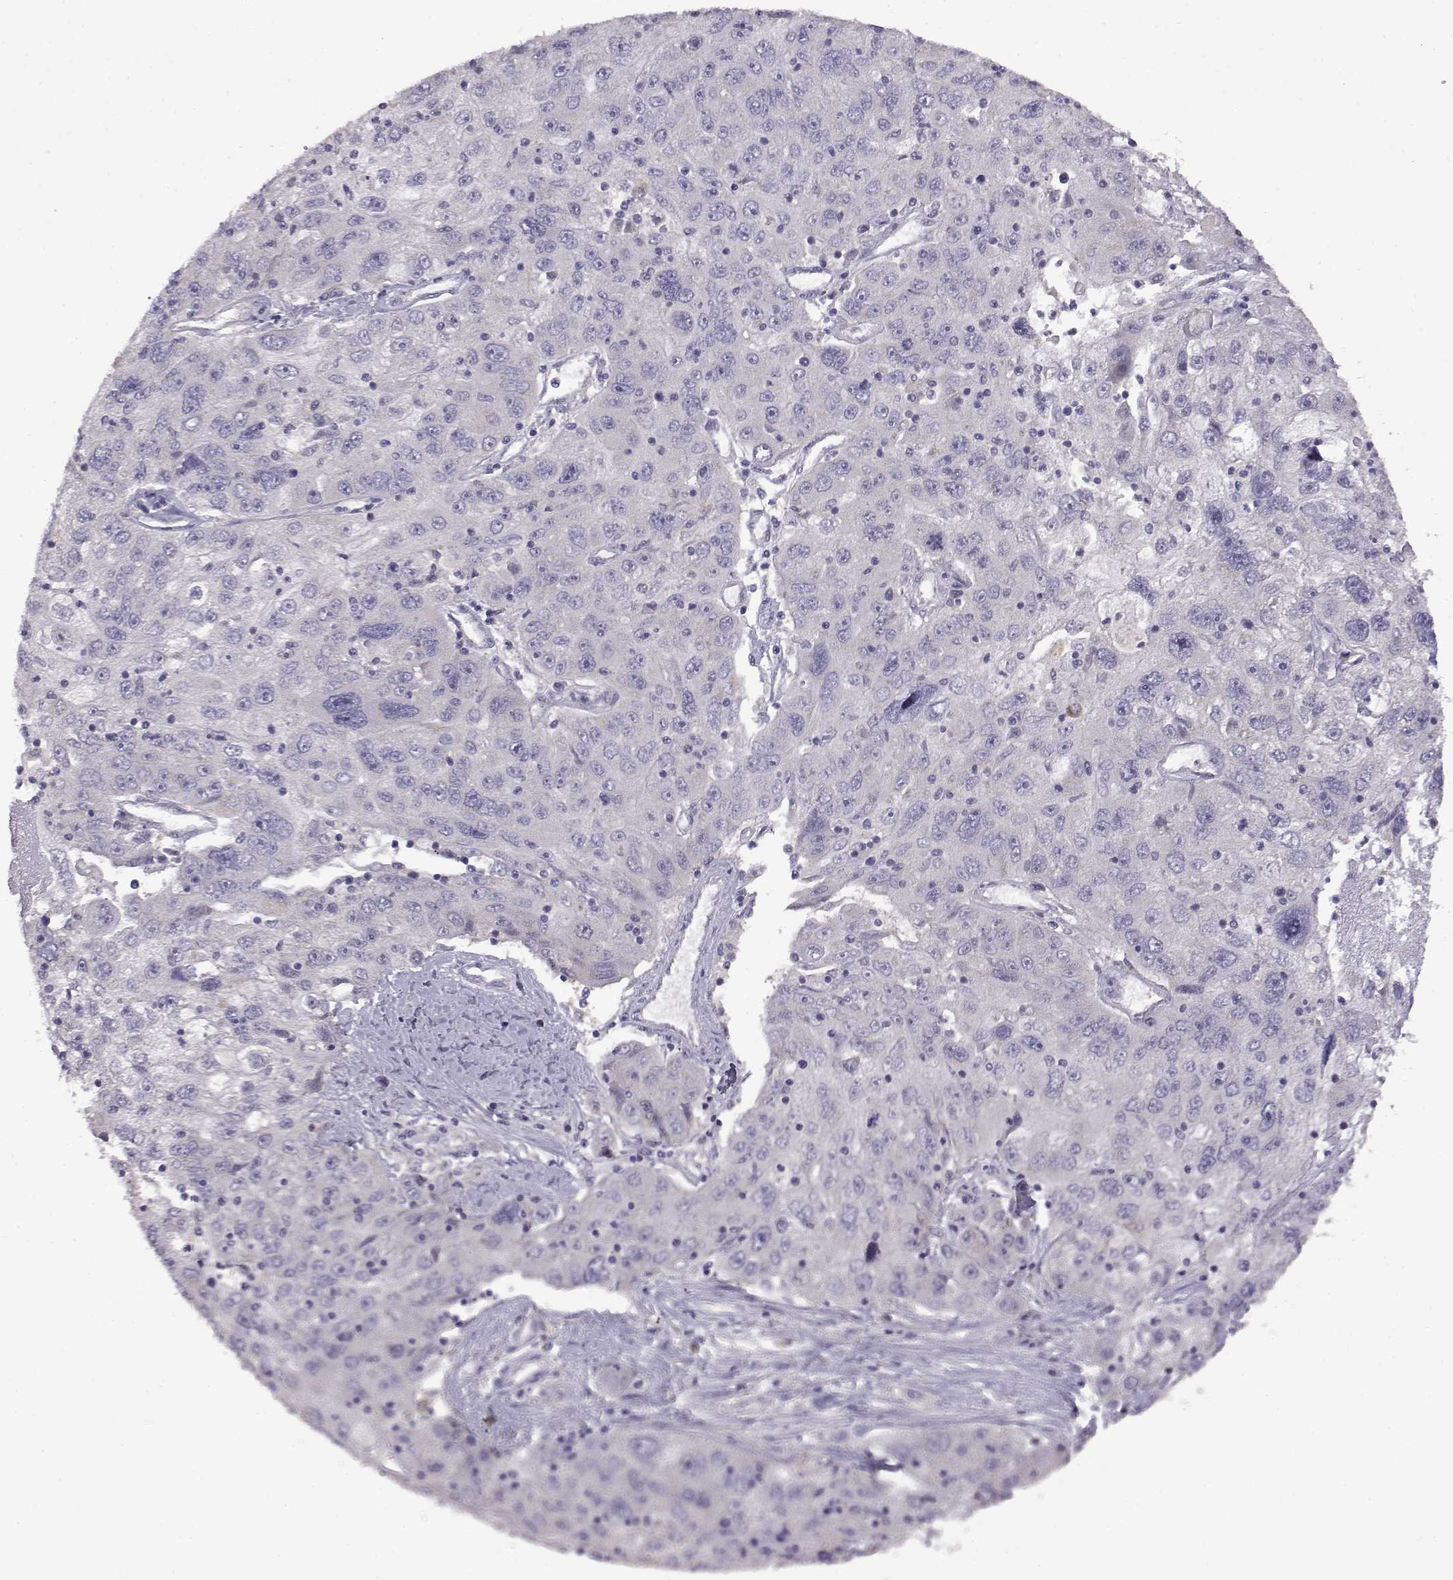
{"staining": {"intensity": "negative", "quantity": "none", "location": "none"}, "tissue": "stomach cancer", "cell_type": "Tumor cells", "image_type": "cancer", "snomed": [{"axis": "morphology", "description": "Adenocarcinoma, NOS"}, {"axis": "topography", "description": "Stomach"}], "caption": "Stomach cancer was stained to show a protein in brown. There is no significant positivity in tumor cells.", "gene": "VGF", "patient": {"sex": "male", "age": 56}}